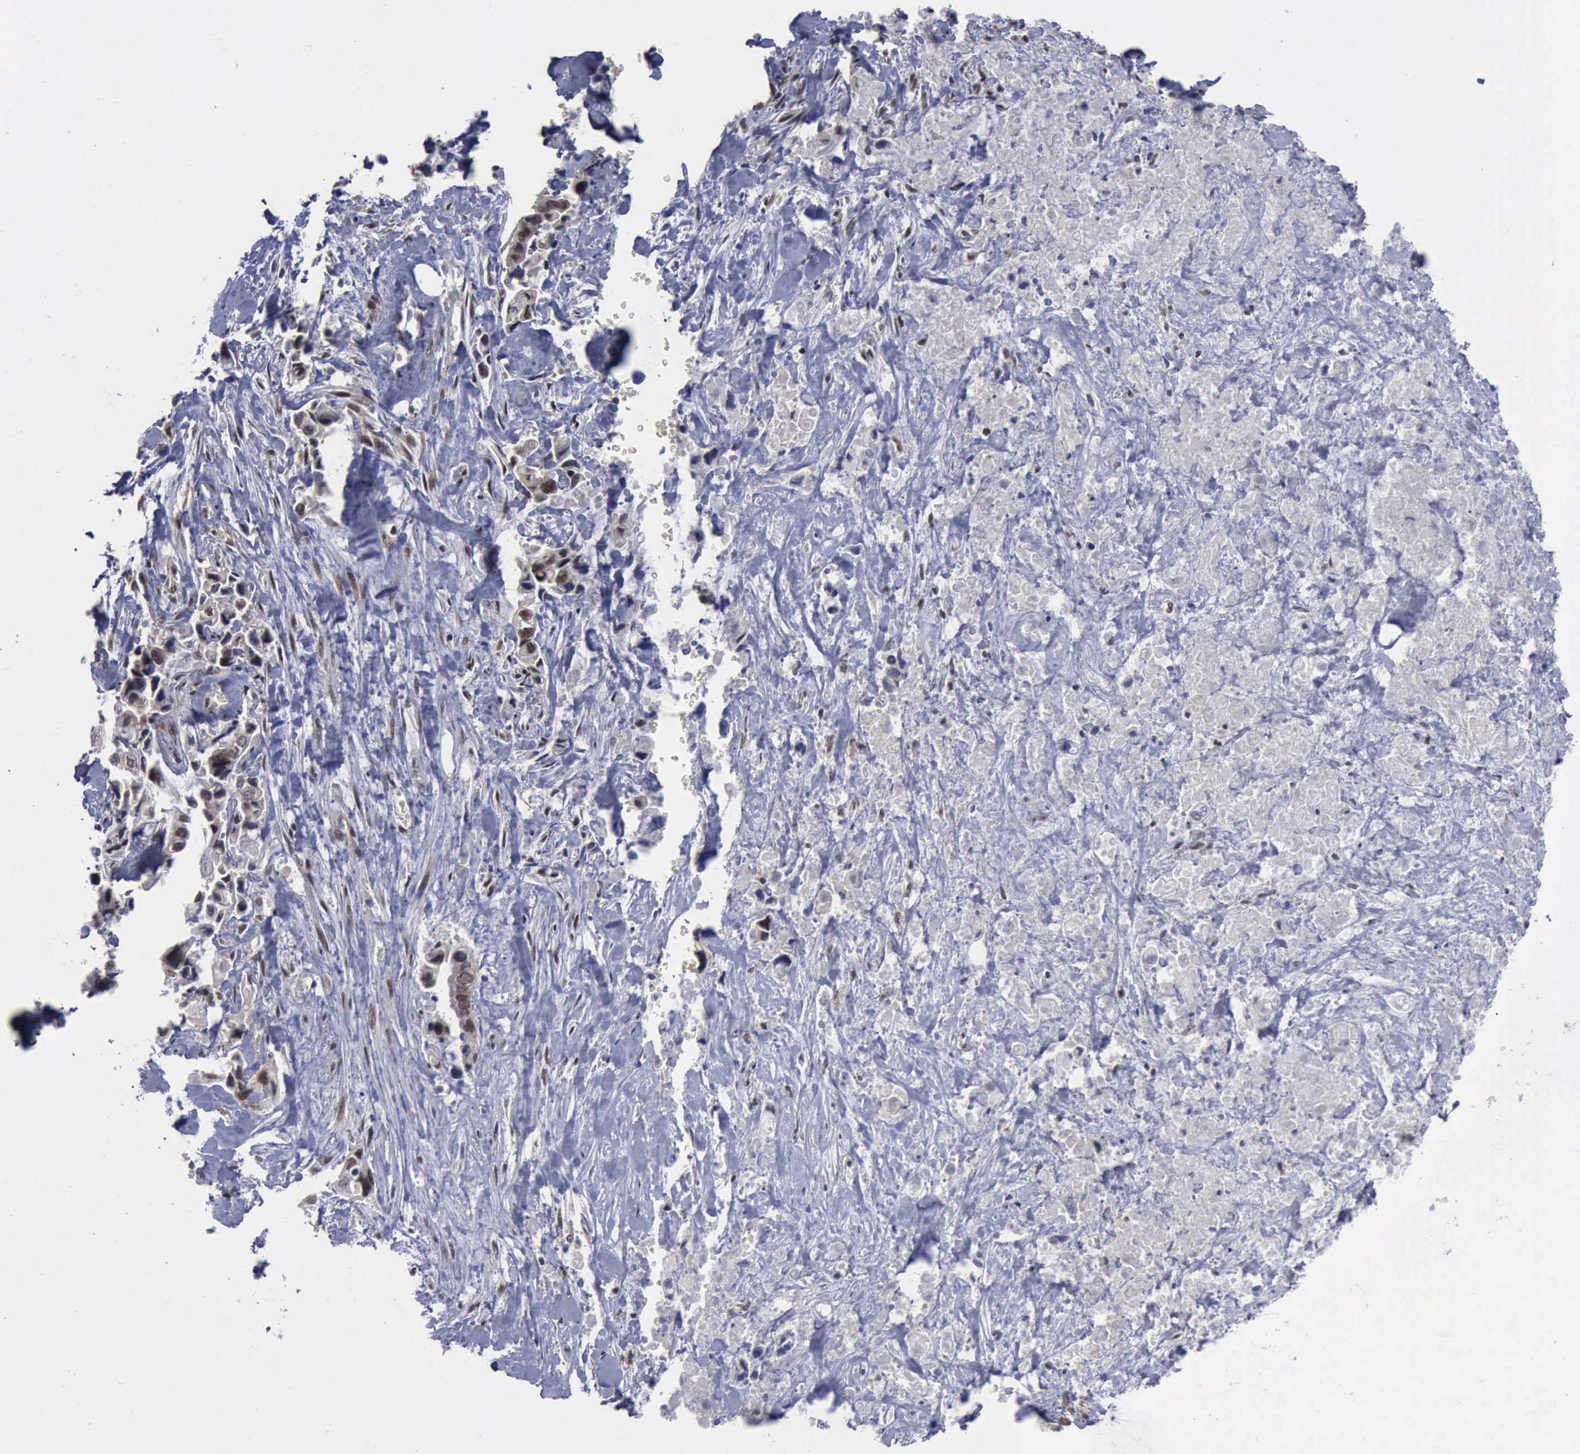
{"staining": {"intensity": "weak", "quantity": ">75%", "location": "cytoplasmic/membranous,nuclear"}, "tissue": "pancreatic cancer", "cell_type": "Tumor cells", "image_type": "cancer", "snomed": [{"axis": "morphology", "description": "Adenocarcinoma, NOS"}, {"axis": "topography", "description": "Pancreas"}], "caption": "The image displays staining of pancreatic cancer, revealing weak cytoplasmic/membranous and nuclear protein expression (brown color) within tumor cells.", "gene": "RTCB", "patient": {"sex": "male", "age": 69}}